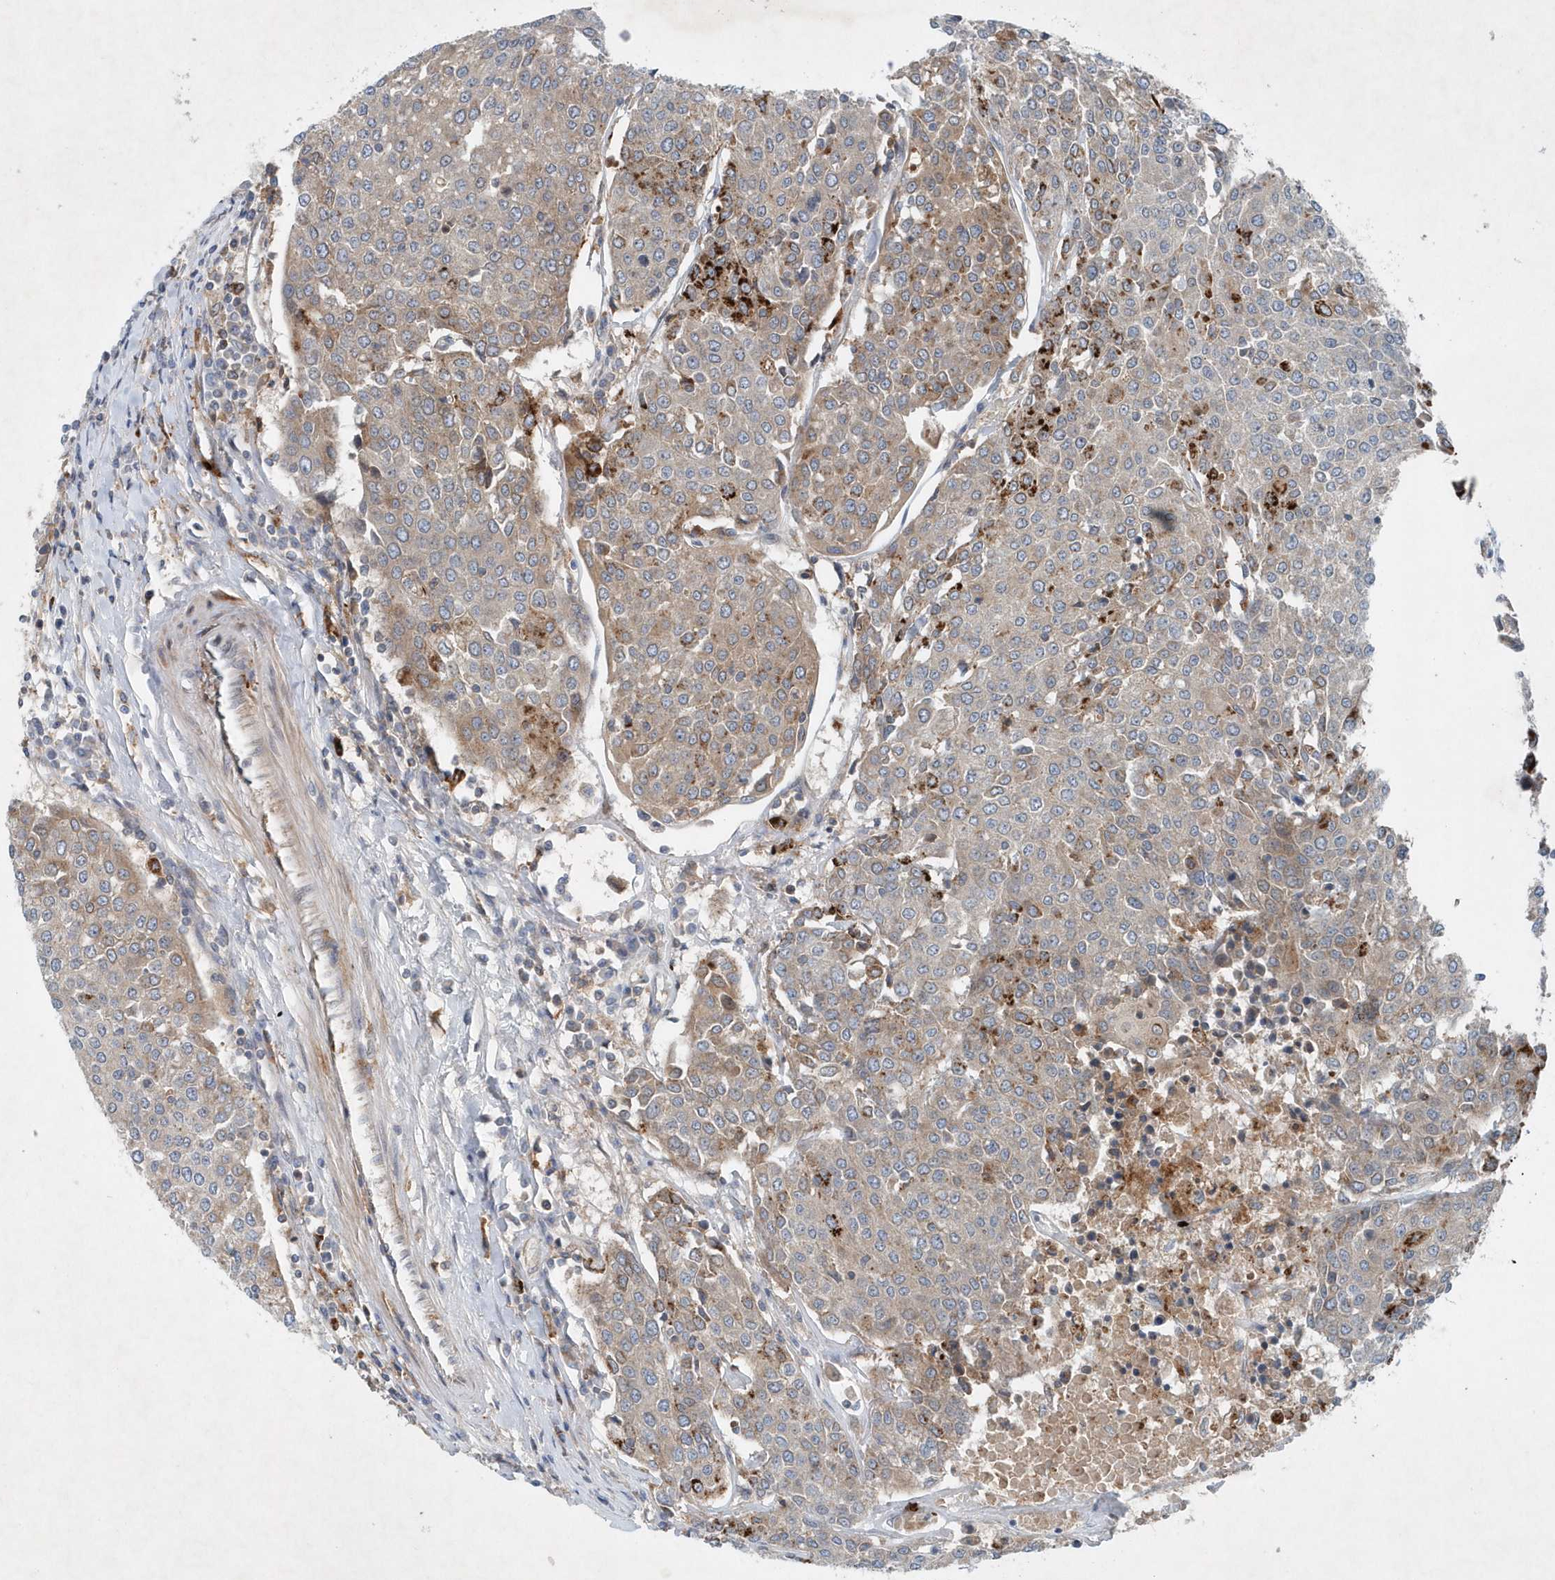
{"staining": {"intensity": "moderate", "quantity": "25%-75%", "location": "cytoplasmic/membranous"}, "tissue": "urothelial cancer", "cell_type": "Tumor cells", "image_type": "cancer", "snomed": [{"axis": "morphology", "description": "Urothelial carcinoma, High grade"}, {"axis": "topography", "description": "Urinary bladder"}], "caption": "The histopathology image exhibits immunohistochemical staining of urothelial cancer. There is moderate cytoplasmic/membranous staining is appreciated in about 25%-75% of tumor cells.", "gene": "P2RY10", "patient": {"sex": "female", "age": 85}}